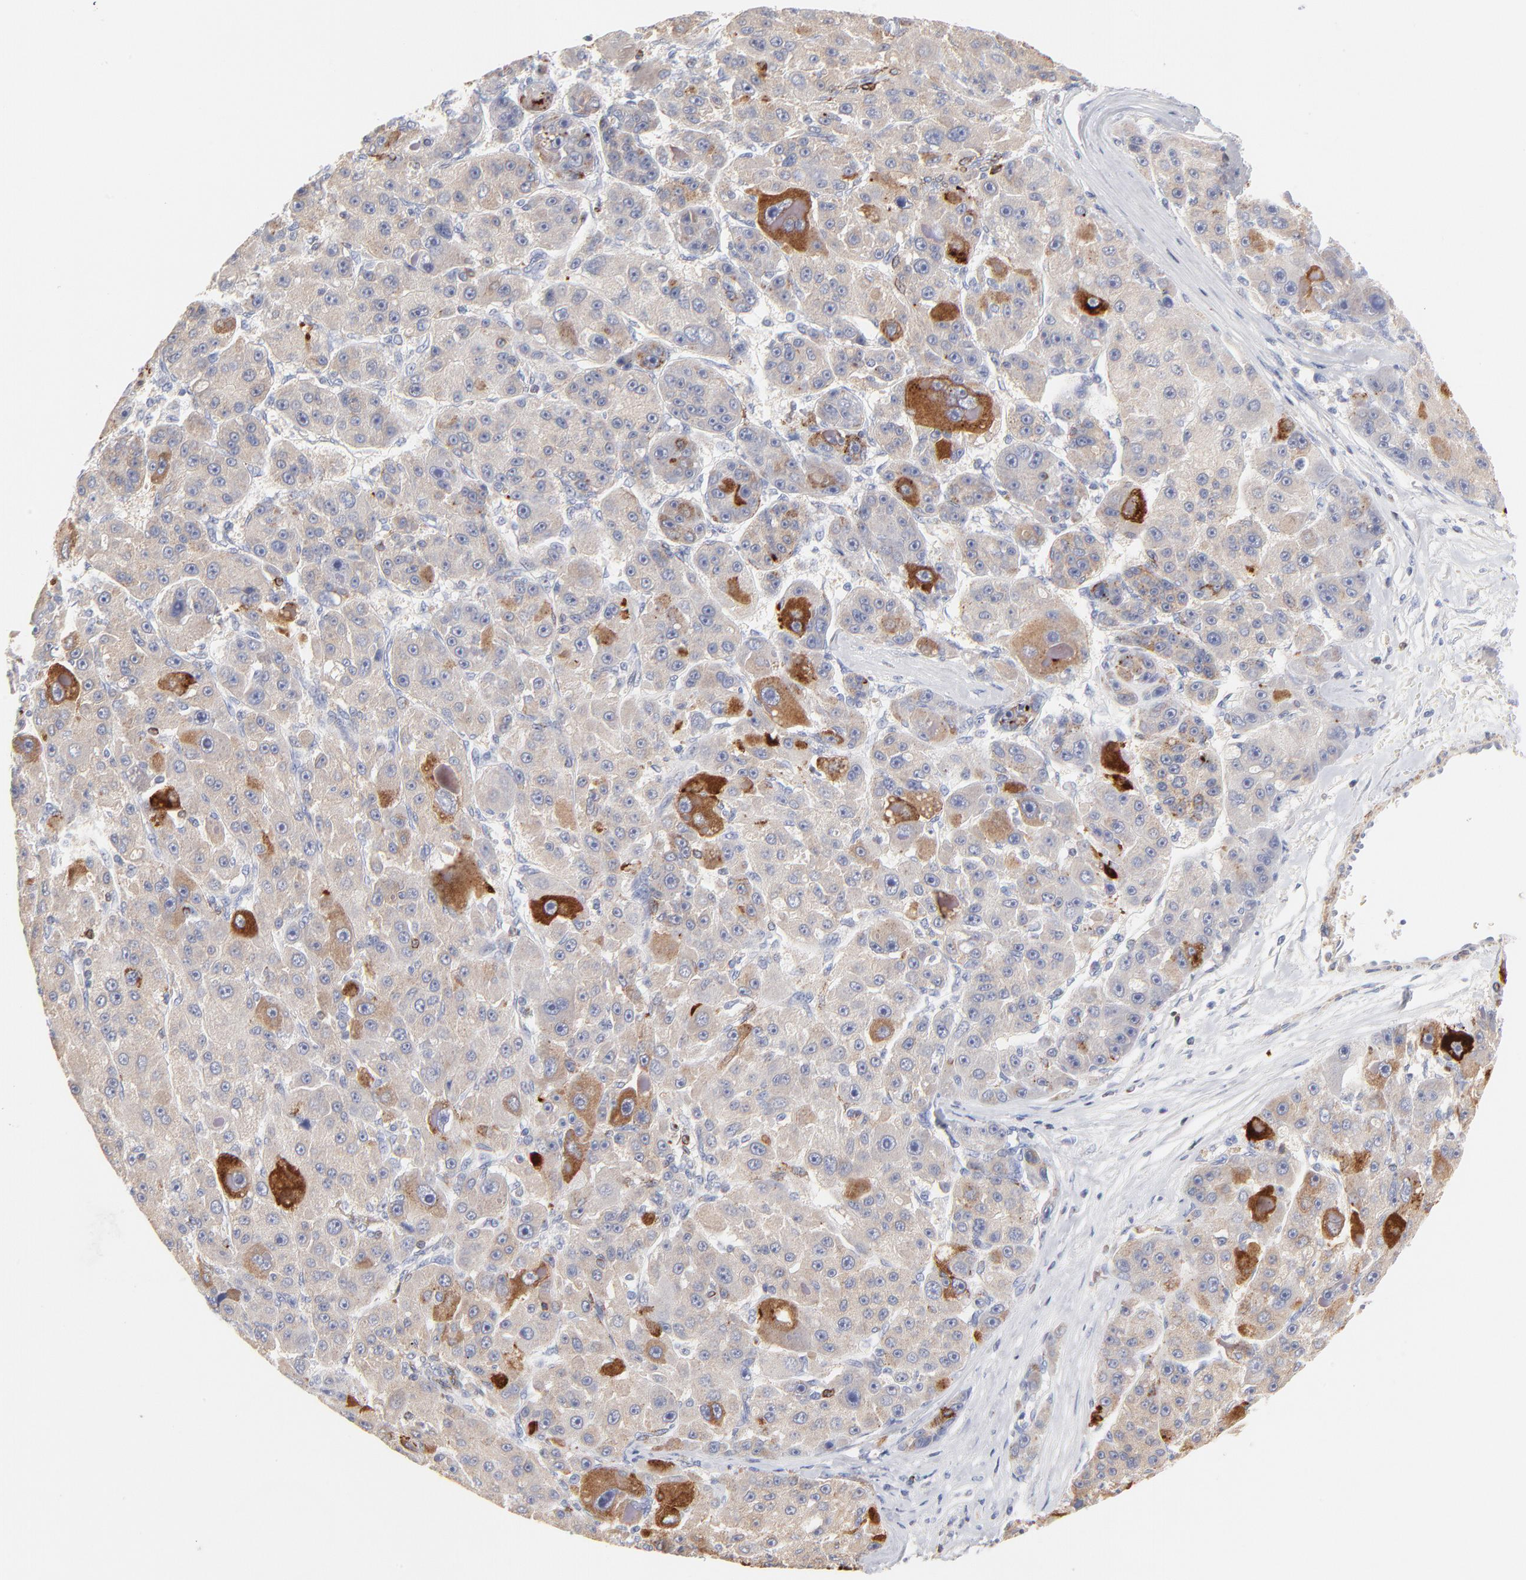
{"staining": {"intensity": "moderate", "quantity": "25%-75%", "location": "cytoplasmic/membranous"}, "tissue": "liver cancer", "cell_type": "Tumor cells", "image_type": "cancer", "snomed": [{"axis": "morphology", "description": "Carcinoma, Hepatocellular, NOS"}, {"axis": "topography", "description": "Liver"}], "caption": "Moderate cytoplasmic/membranous protein positivity is present in approximately 25%-75% of tumor cells in hepatocellular carcinoma (liver).", "gene": "MID1", "patient": {"sex": "male", "age": 76}}